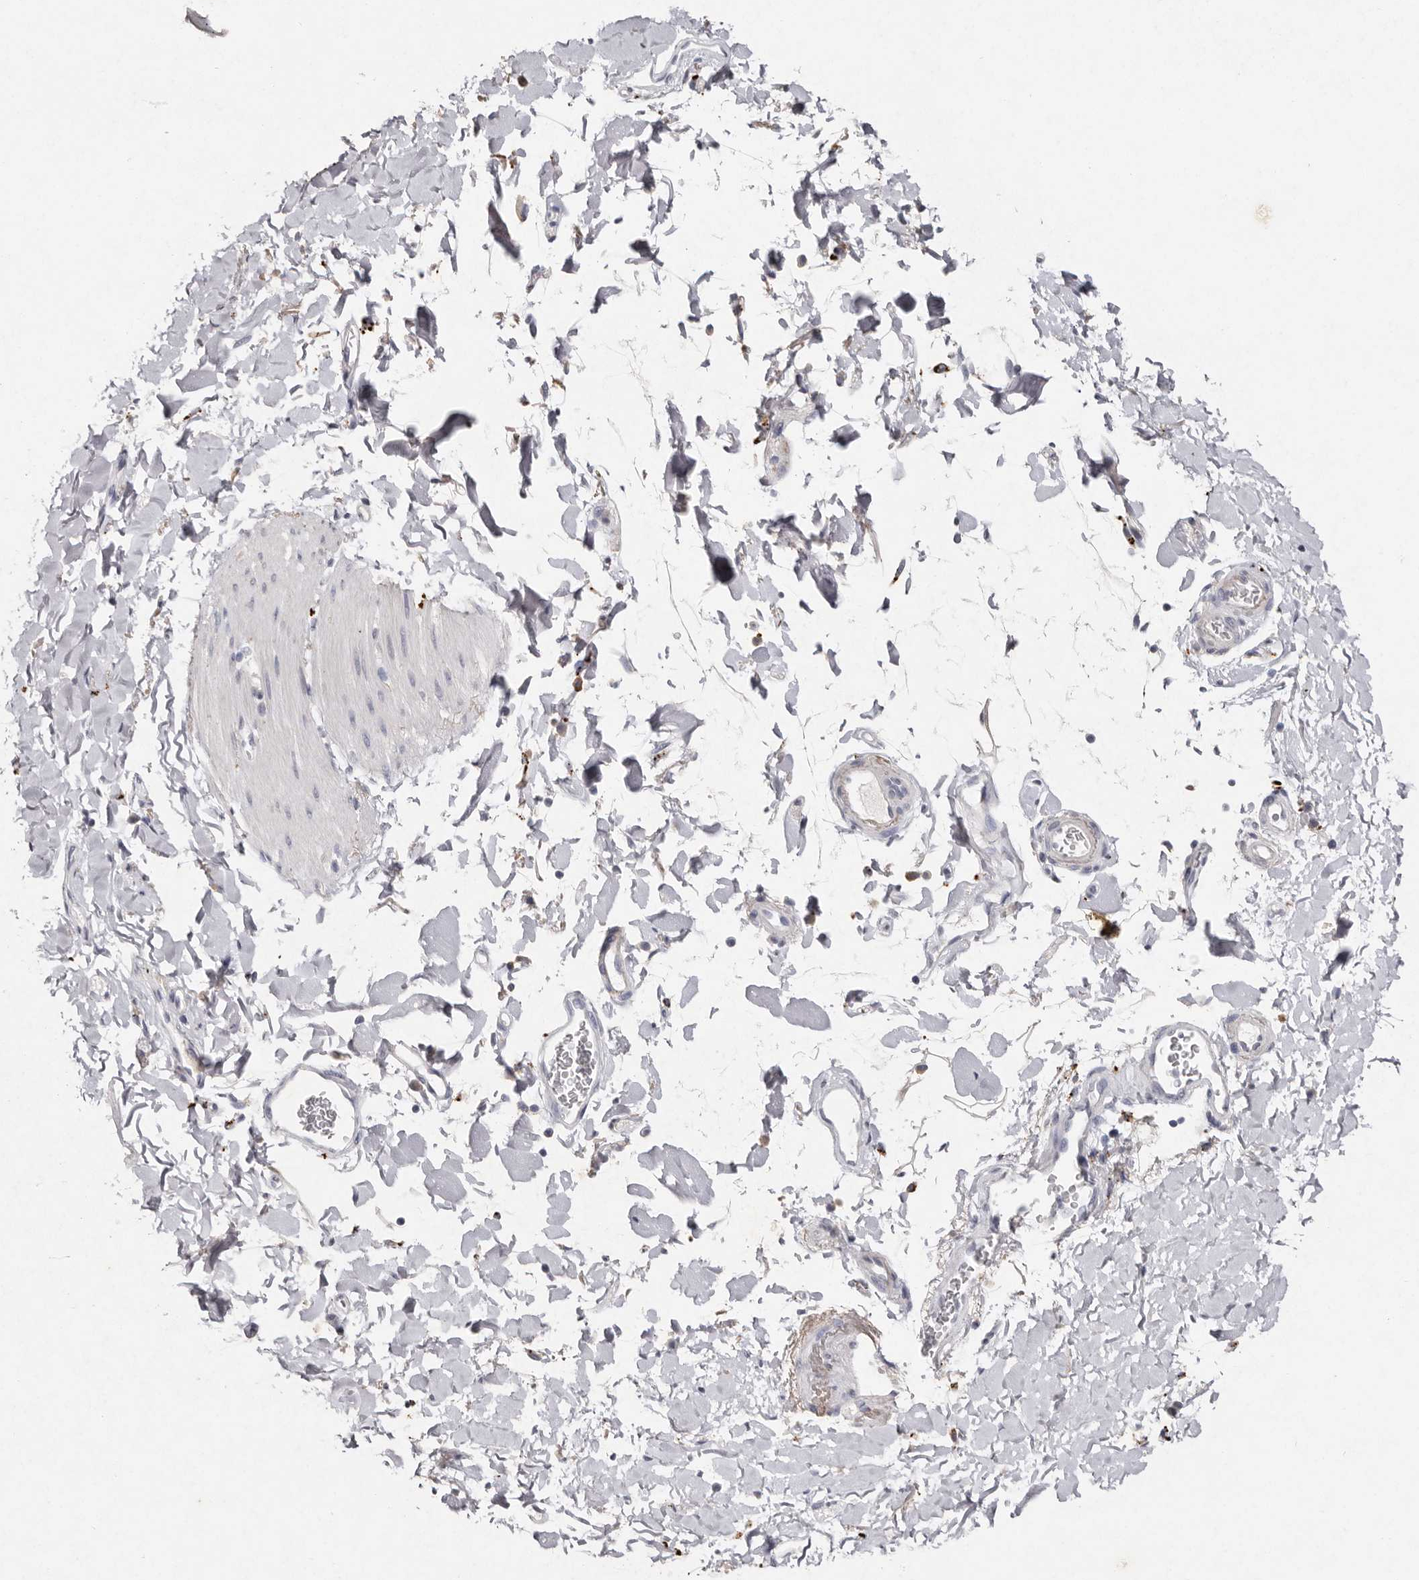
{"staining": {"intensity": "negative", "quantity": "none", "location": "none"}, "tissue": "smooth muscle", "cell_type": "Smooth muscle cells", "image_type": "normal", "snomed": [{"axis": "morphology", "description": "Normal tissue, NOS"}, {"axis": "topography", "description": "Smooth muscle"}, {"axis": "topography", "description": "Small intestine"}], "caption": "The histopathology image demonstrates no staining of smooth muscle cells in benign smooth muscle.", "gene": "FAM185A", "patient": {"sex": "female", "age": 84}}